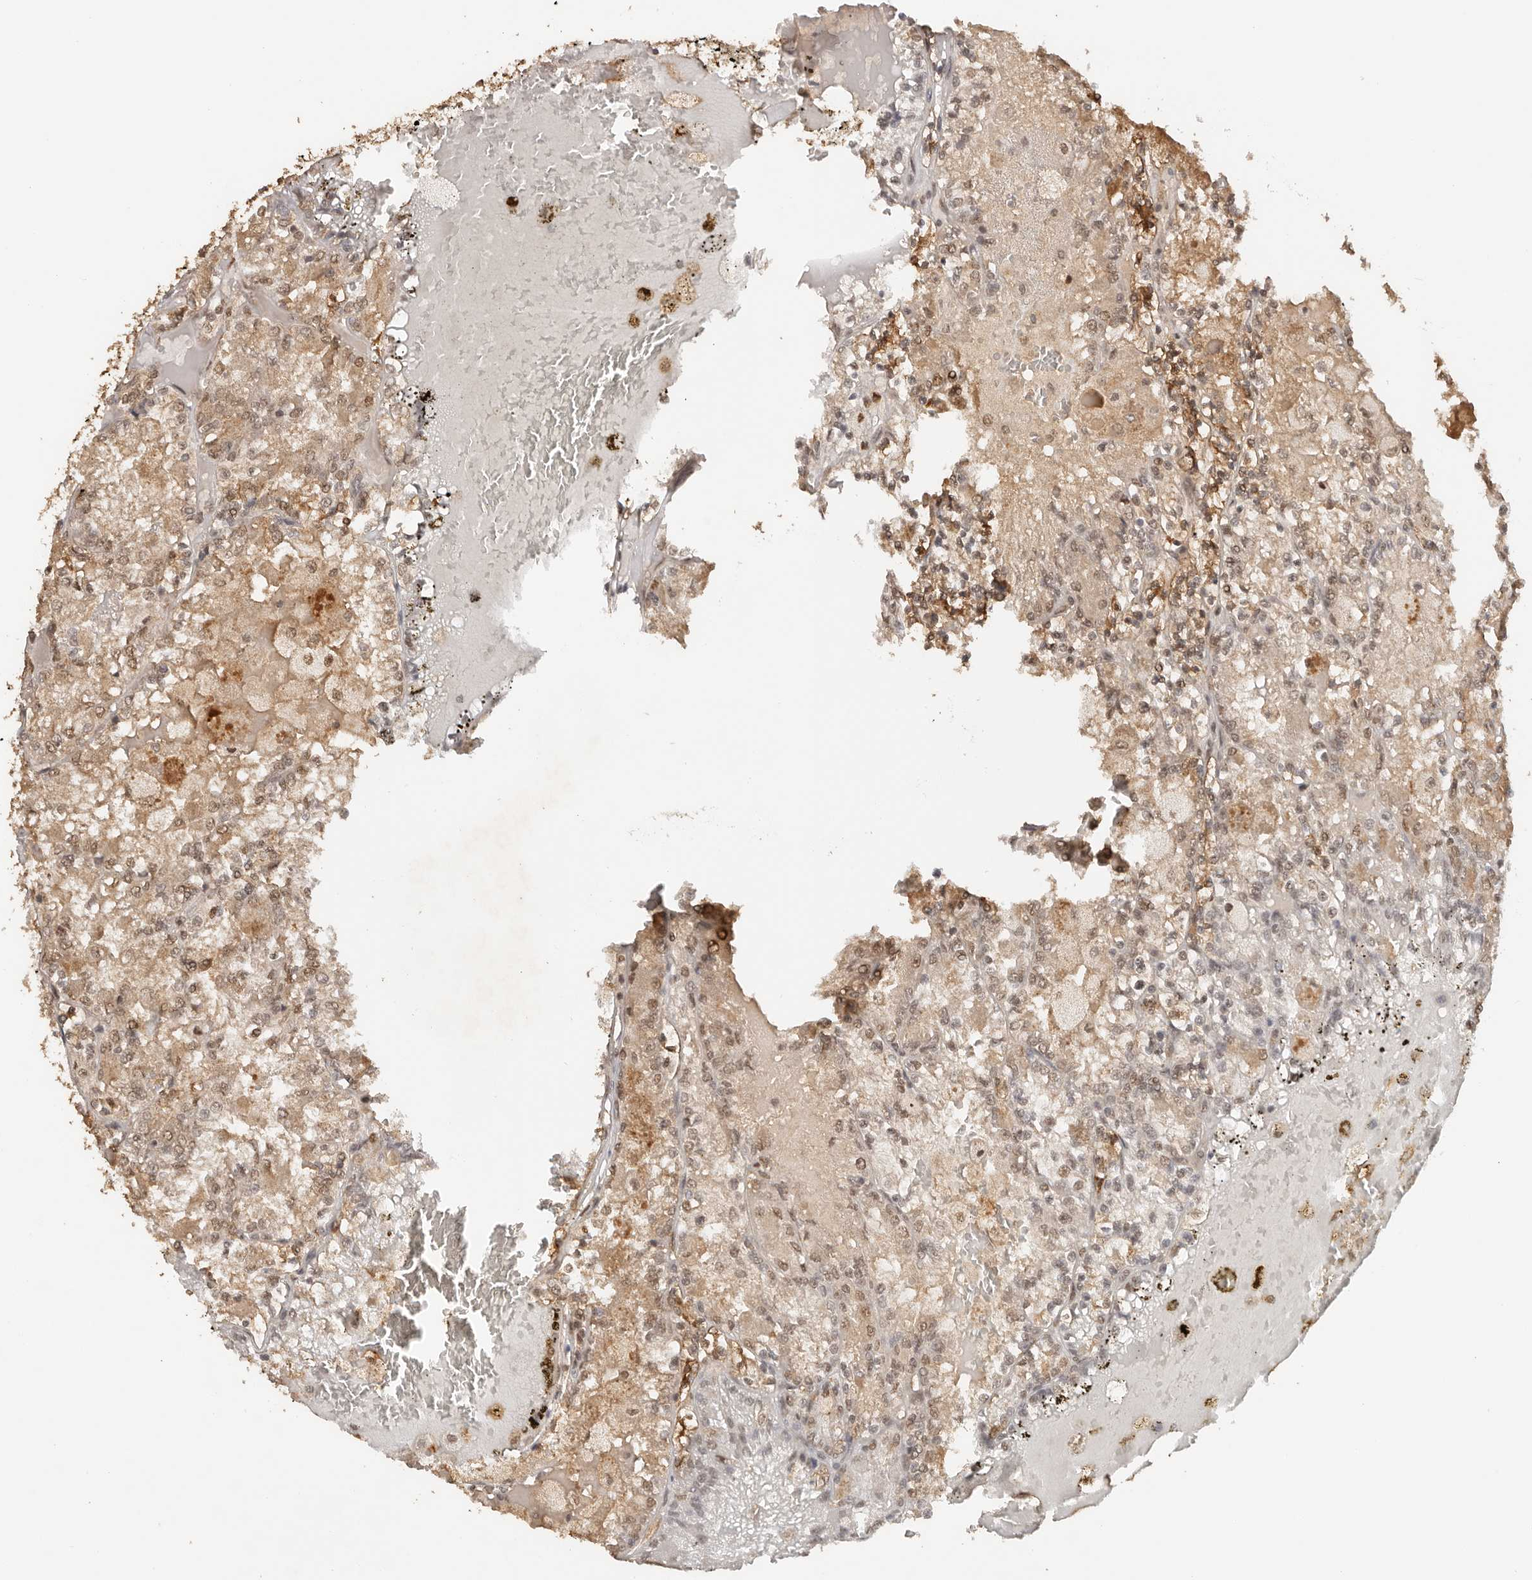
{"staining": {"intensity": "moderate", "quantity": ">75%", "location": "cytoplasmic/membranous,nuclear"}, "tissue": "renal cancer", "cell_type": "Tumor cells", "image_type": "cancer", "snomed": [{"axis": "morphology", "description": "Adenocarcinoma, NOS"}, {"axis": "topography", "description": "Kidney"}], "caption": "Adenocarcinoma (renal) was stained to show a protein in brown. There is medium levels of moderate cytoplasmic/membranous and nuclear expression in about >75% of tumor cells.", "gene": "SEC14L1", "patient": {"sex": "female", "age": 56}}